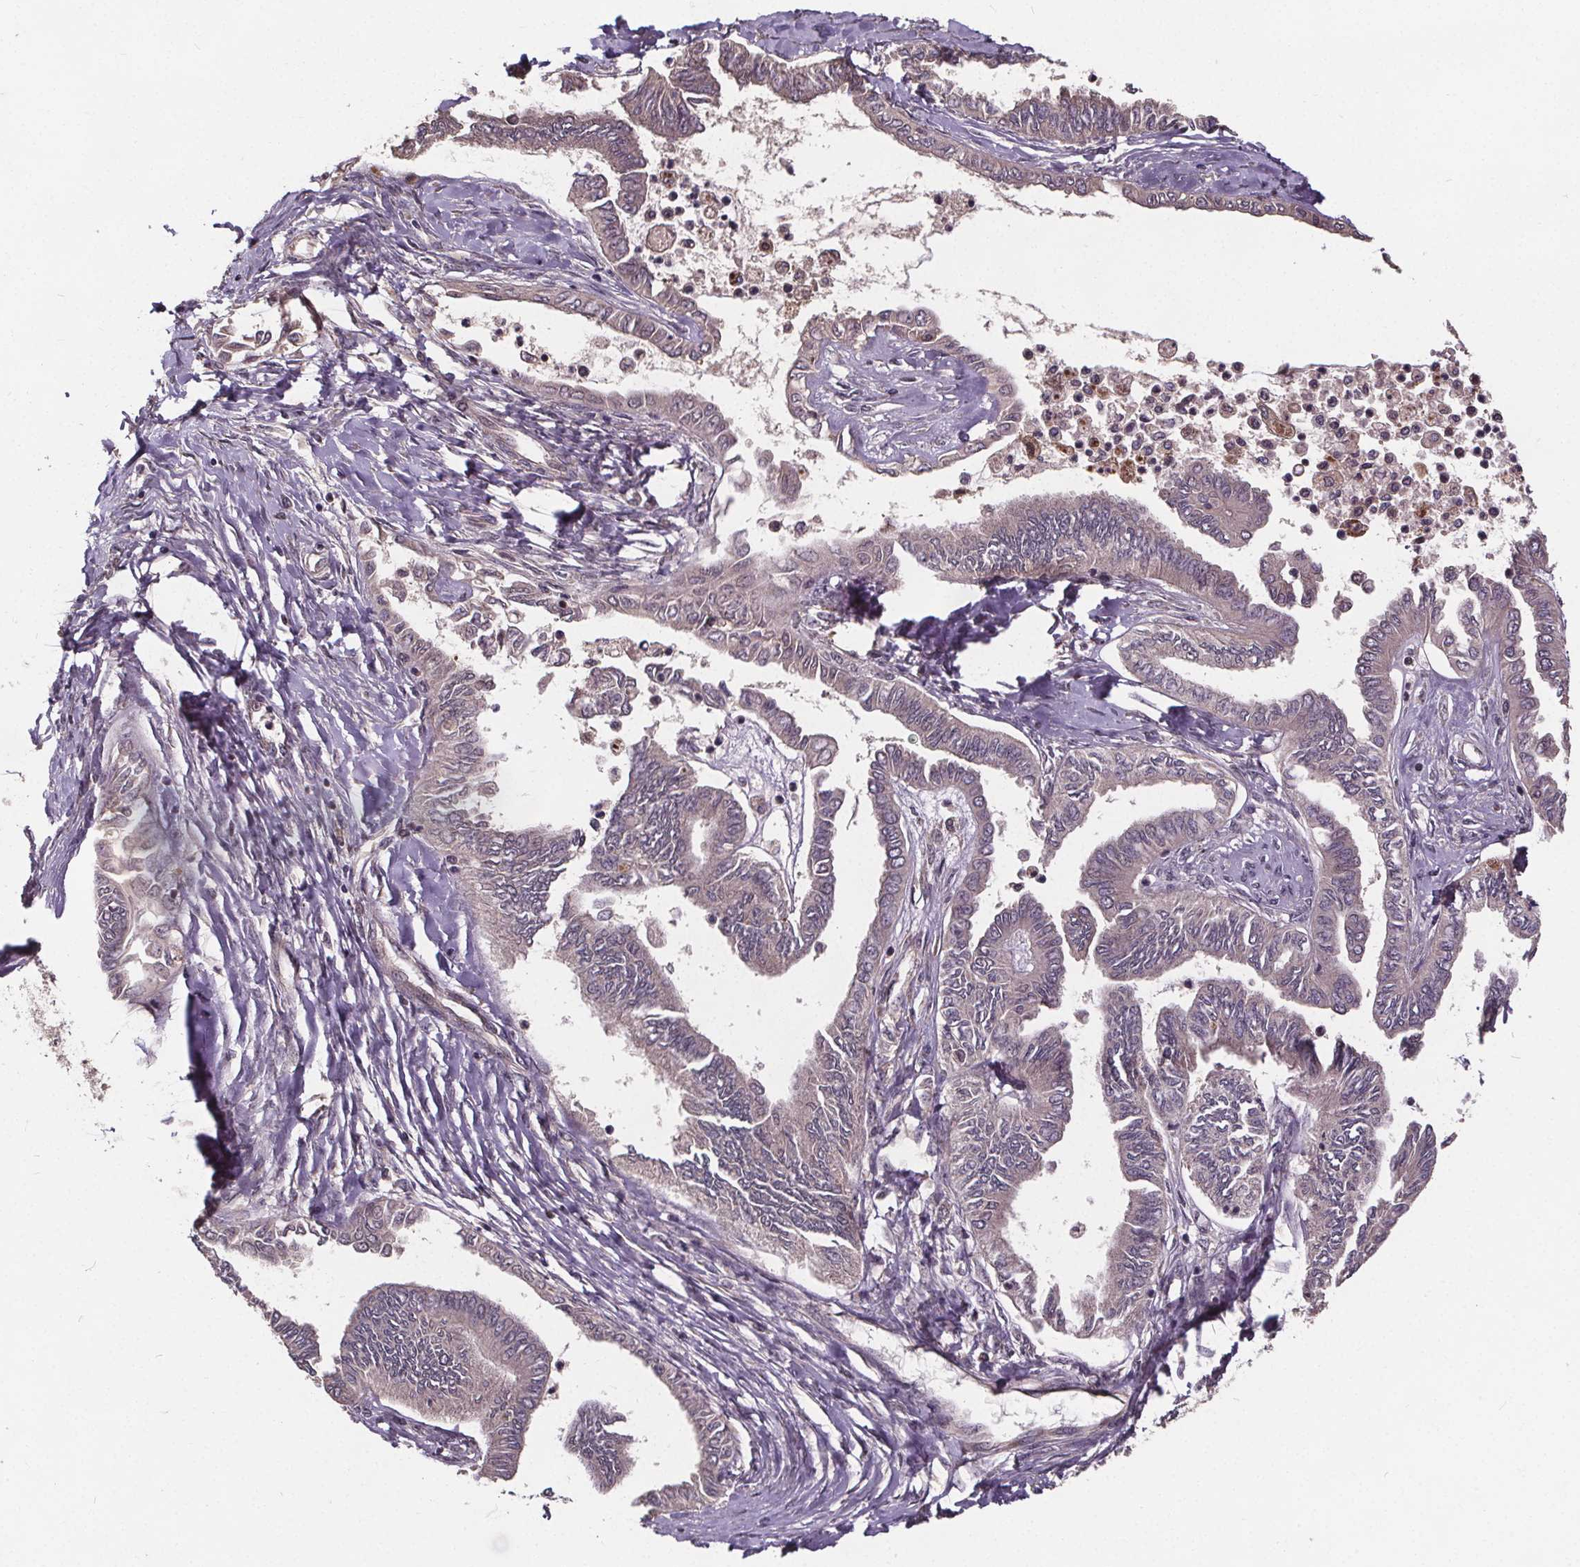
{"staining": {"intensity": "negative", "quantity": "none", "location": "none"}, "tissue": "ovarian cancer", "cell_type": "Tumor cells", "image_type": "cancer", "snomed": [{"axis": "morphology", "description": "Carcinoma, endometroid"}, {"axis": "topography", "description": "Ovary"}], "caption": "High magnification brightfield microscopy of endometroid carcinoma (ovarian) stained with DAB (brown) and counterstained with hematoxylin (blue): tumor cells show no significant staining. (DAB immunohistochemistry visualized using brightfield microscopy, high magnification).", "gene": "USP9X", "patient": {"sex": "female", "age": 70}}